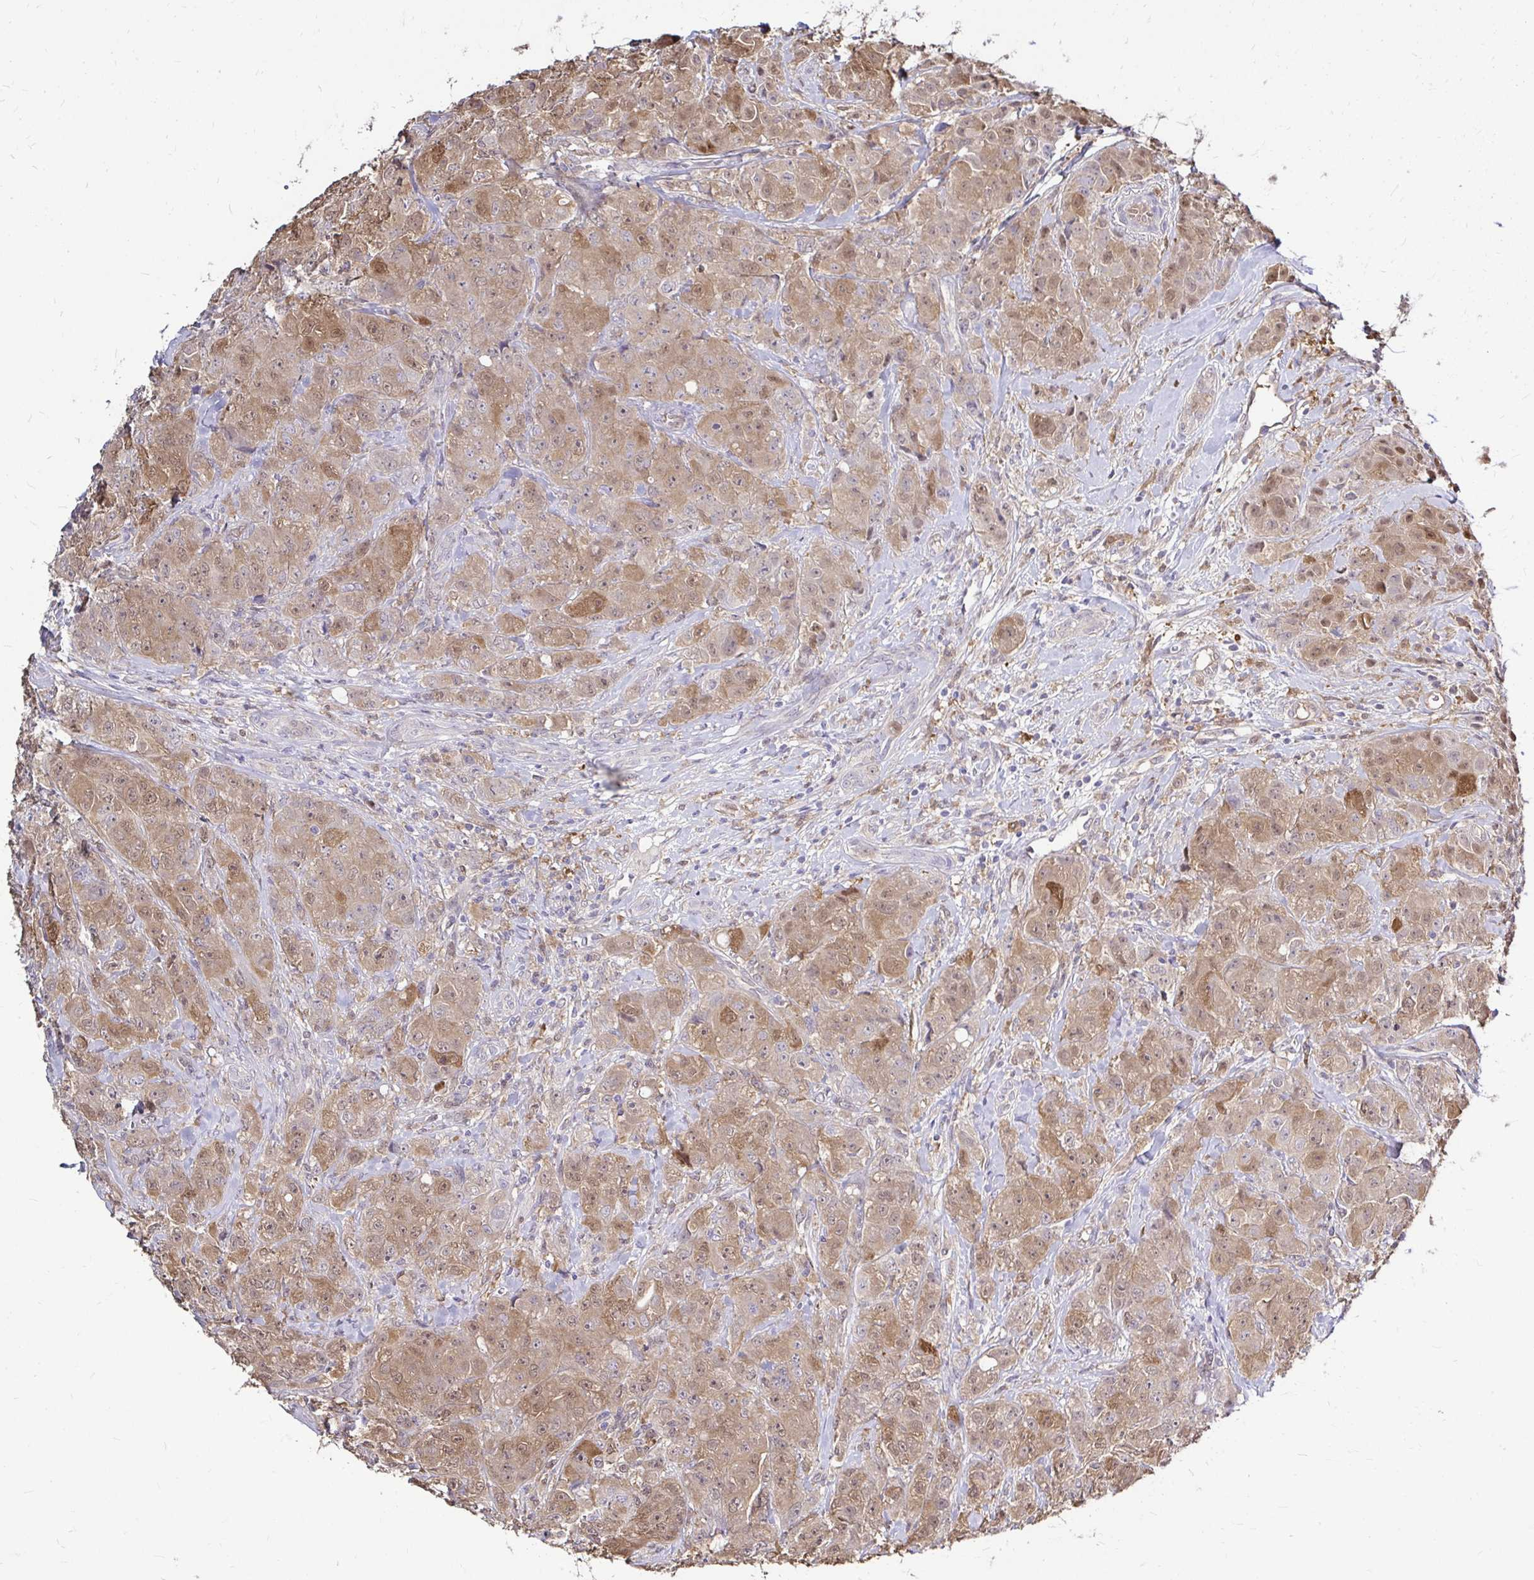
{"staining": {"intensity": "moderate", "quantity": ">75%", "location": "cytoplasmic/membranous,nuclear"}, "tissue": "breast cancer", "cell_type": "Tumor cells", "image_type": "cancer", "snomed": [{"axis": "morphology", "description": "Normal tissue, NOS"}, {"axis": "morphology", "description": "Duct carcinoma"}, {"axis": "topography", "description": "Breast"}], "caption": "Immunohistochemical staining of breast cancer (intraductal carcinoma) shows medium levels of moderate cytoplasmic/membranous and nuclear protein expression in approximately >75% of tumor cells. (Brightfield microscopy of DAB IHC at high magnification).", "gene": "IDH1", "patient": {"sex": "female", "age": 43}}